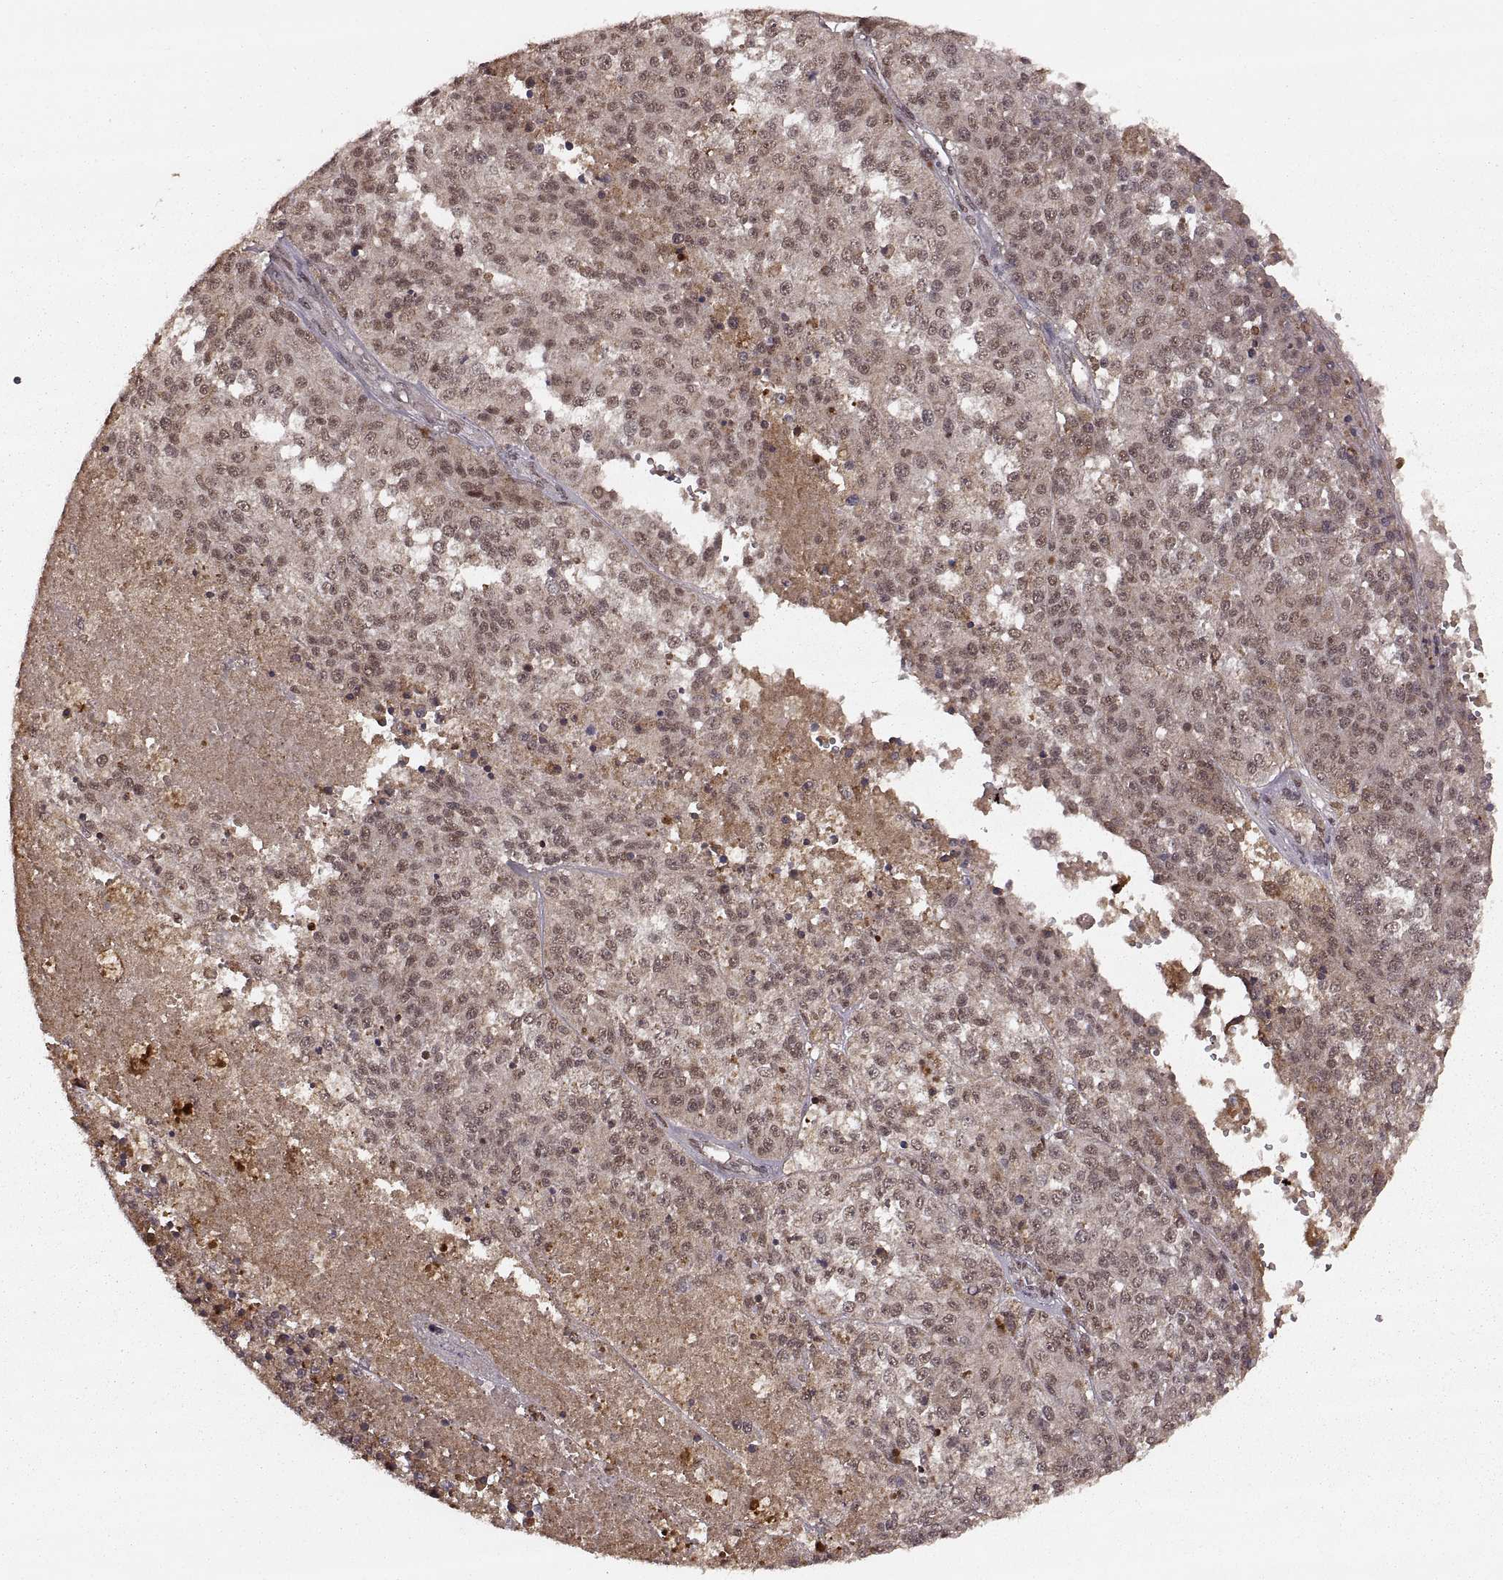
{"staining": {"intensity": "weak", "quantity": "25%-75%", "location": "cytoplasmic/membranous,nuclear"}, "tissue": "melanoma", "cell_type": "Tumor cells", "image_type": "cancer", "snomed": [{"axis": "morphology", "description": "Malignant melanoma, Metastatic site"}, {"axis": "topography", "description": "Lymph node"}], "caption": "Brown immunohistochemical staining in melanoma exhibits weak cytoplasmic/membranous and nuclear expression in approximately 25%-75% of tumor cells. The staining was performed using DAB (3,3'-diaminobenzidine), with brown indicating positive protein expression. Nuclei are stained blue with hematoxylin.", "gene": "RFT1", "patient": {"sex": "female", "age": 64}}